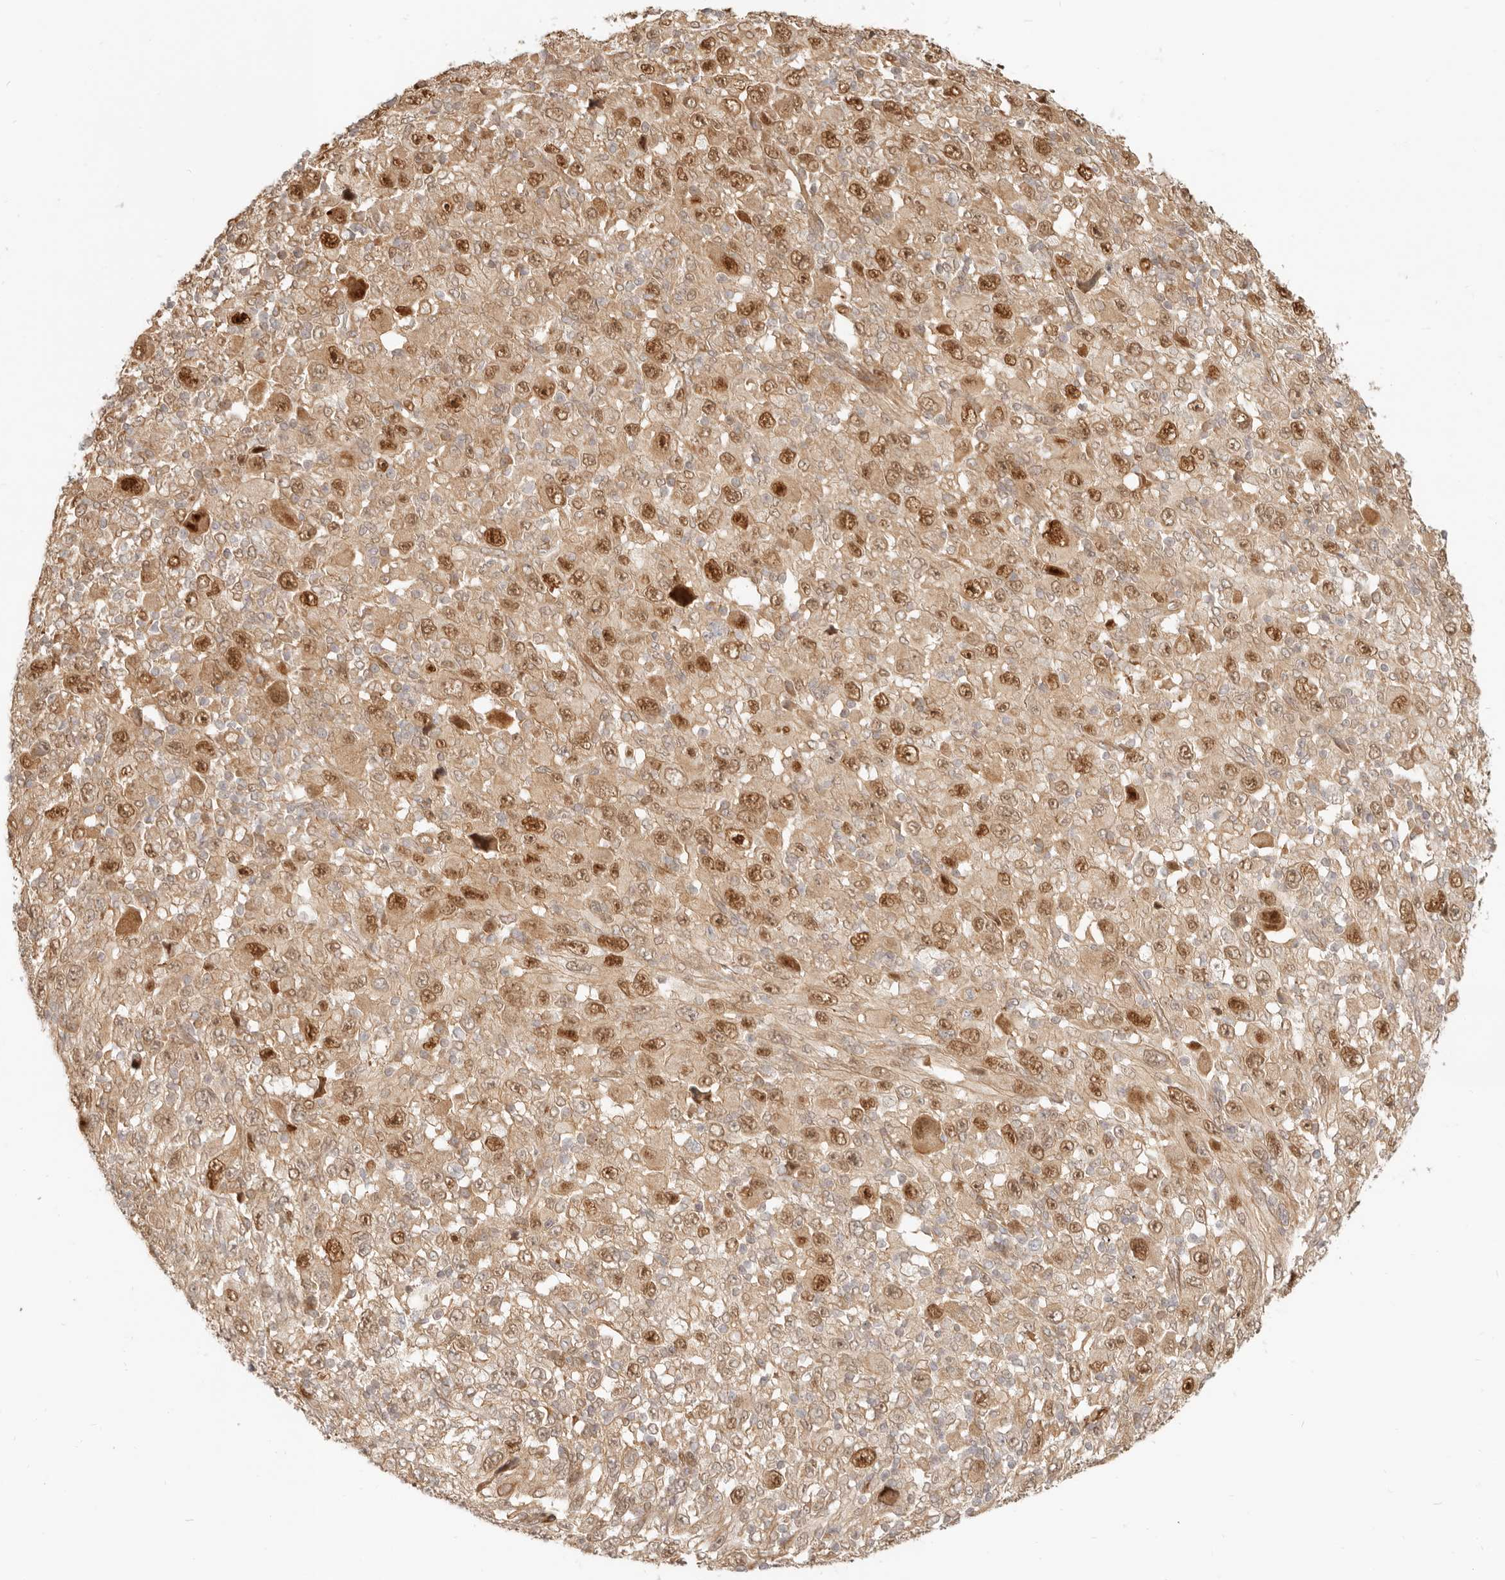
{"staining": {"intensity": "moderate", "quantity": ">75%", "location": "cytoplasmic/membranous,nuclear"}, "tissue": "melanoma", "cell_type": "Tumor cells", "image_type": "cancer", "snomed": [{"axis": "morphology", "description": "Malignant melanoma, Metastatic site"}, {"axis": "topography", "description": "Skin"}], "caption": "Malignant melanoma (metastatic site) stained for a protein shows moderate cytoplasmic/membranous and nuclear positivity in tumor cells.", "gene": "TUFT1", "patient": {"sex": "female", "age": 56}}